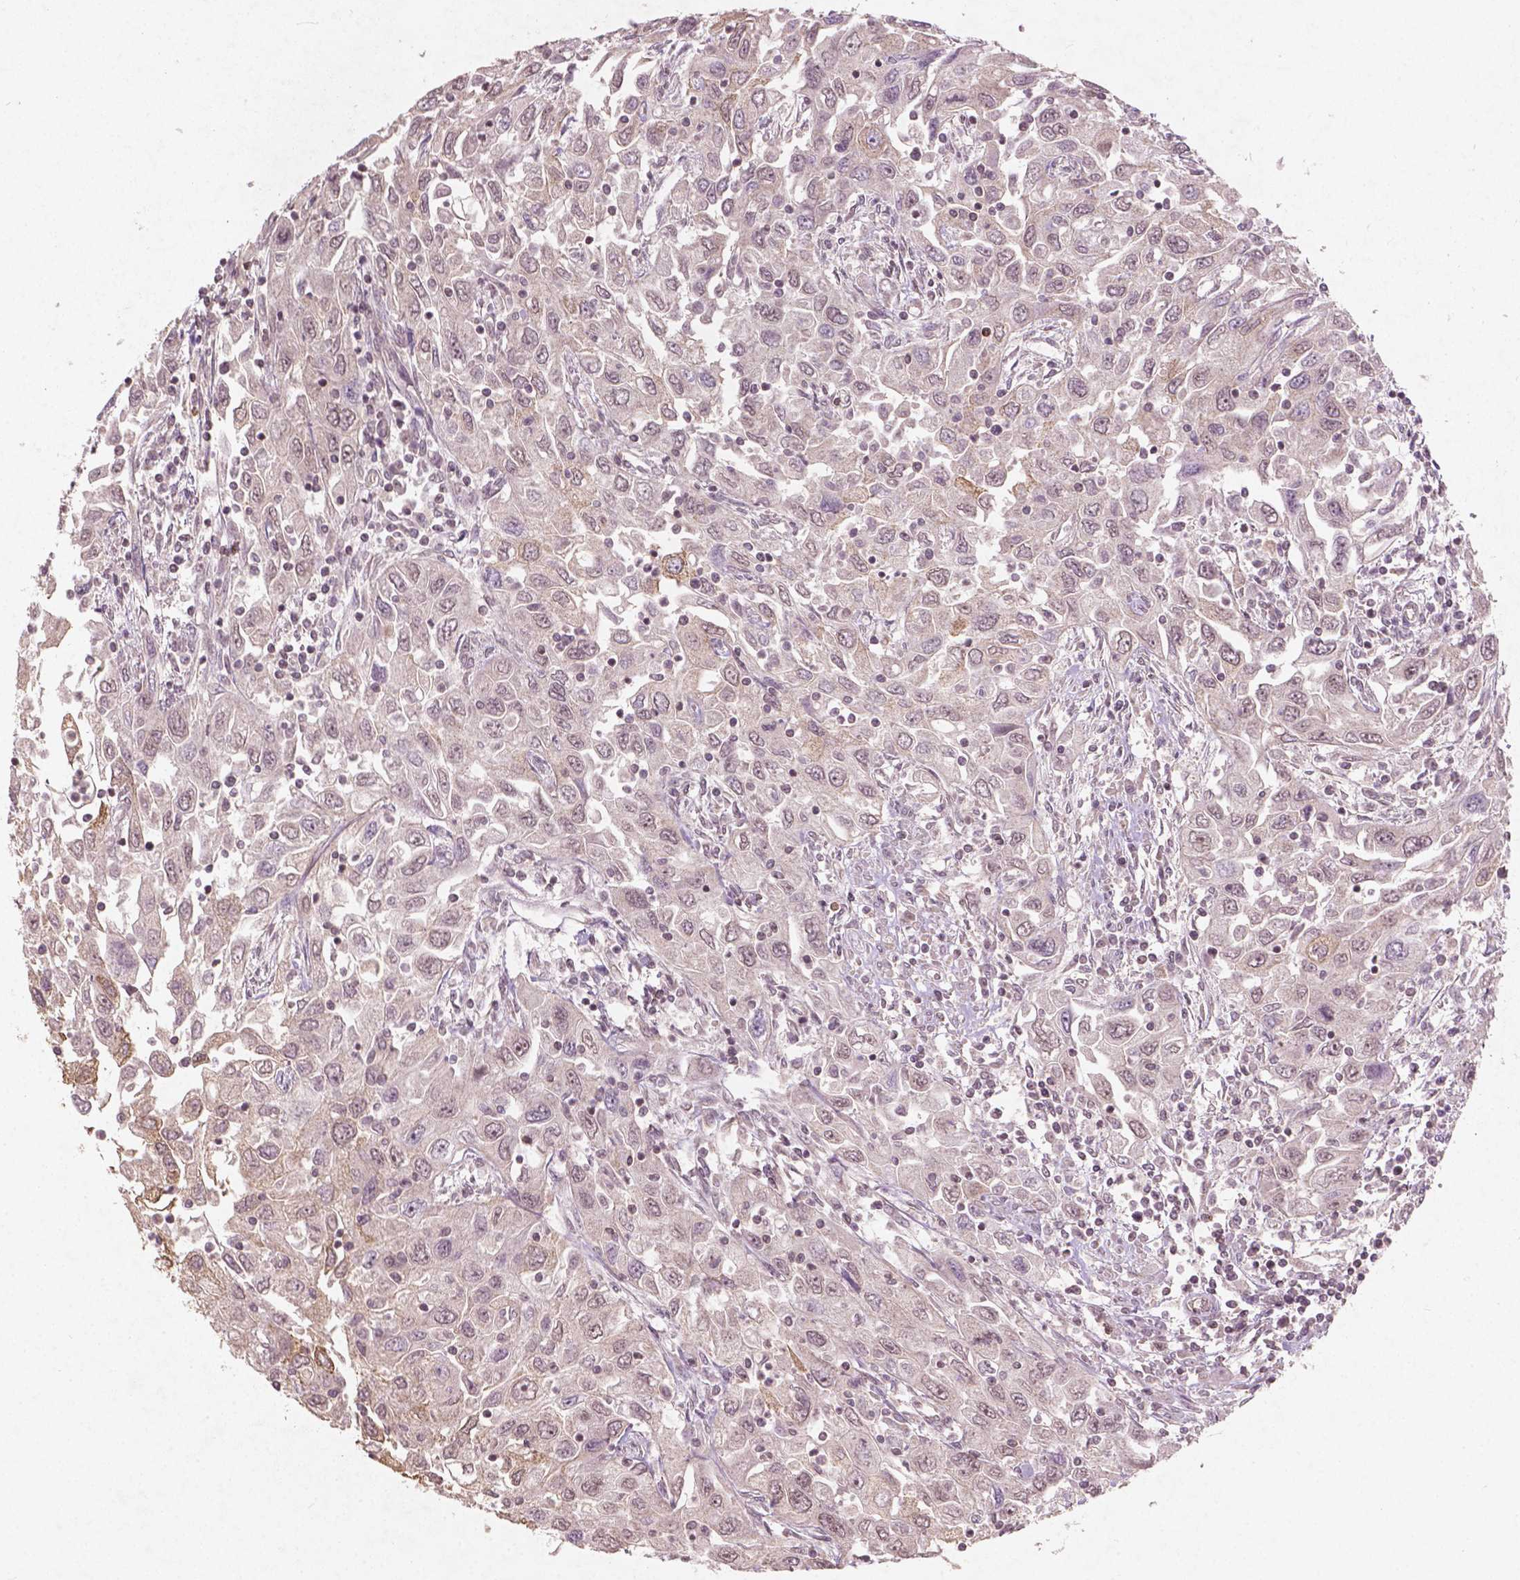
{"staining": {"intensity": "negative", "quantity": "none", "location": "none"}, "tissue": "urothelial cancer", "cell_type": "Tumor cells", "image_type": "cancer", "snomed": [{"axis": "morphology", "description": "Urothelial carcinoma, High grade"}, {"axis": "topography", "description": "Urinary bladder"}], "caption": "Urothelial carcinoma (high-grade) was stained to show a protein in brown. There is no significant staining in tumor cells.", "gene": "SMAD2", "patient": {"sex": "male", "age": 76}}